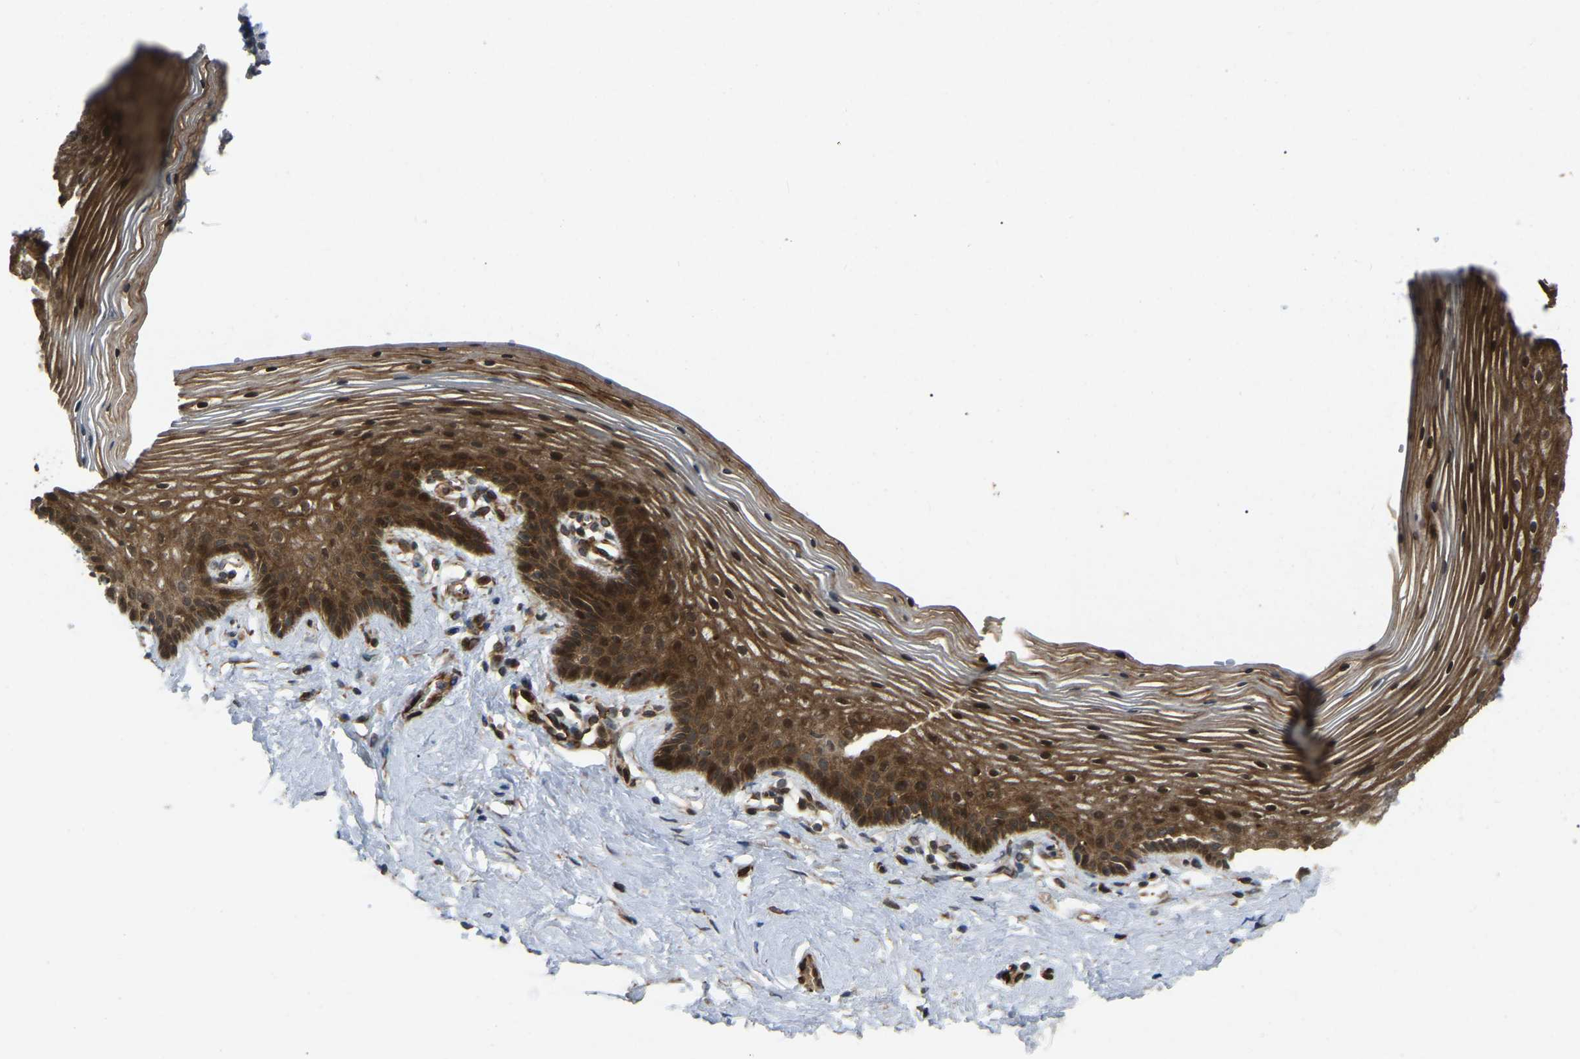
{"staining": {"intensity": "strong", "quantity": ">75%", "location": "cytoplasmic/membranous,nuclear"}, "tissue": "vagina", "cell_type": "Squamous epithelial cells", "image_type": "normal", "snomed": [{"axis": "morphology", "description": "Normal tissue, NOS"}, {"axis": "topography", "description": "Vagina"}], "caption": "A histopathology image showing strong cytoplasmic/membranous,nuclear expression in approximately >75% of squamous epithelial cells in unremarkable vagina, as visualized by brown immunohistochemical staining.", "gene": "KIAA1549", "patient": {"sex": "female", "age": 32}}